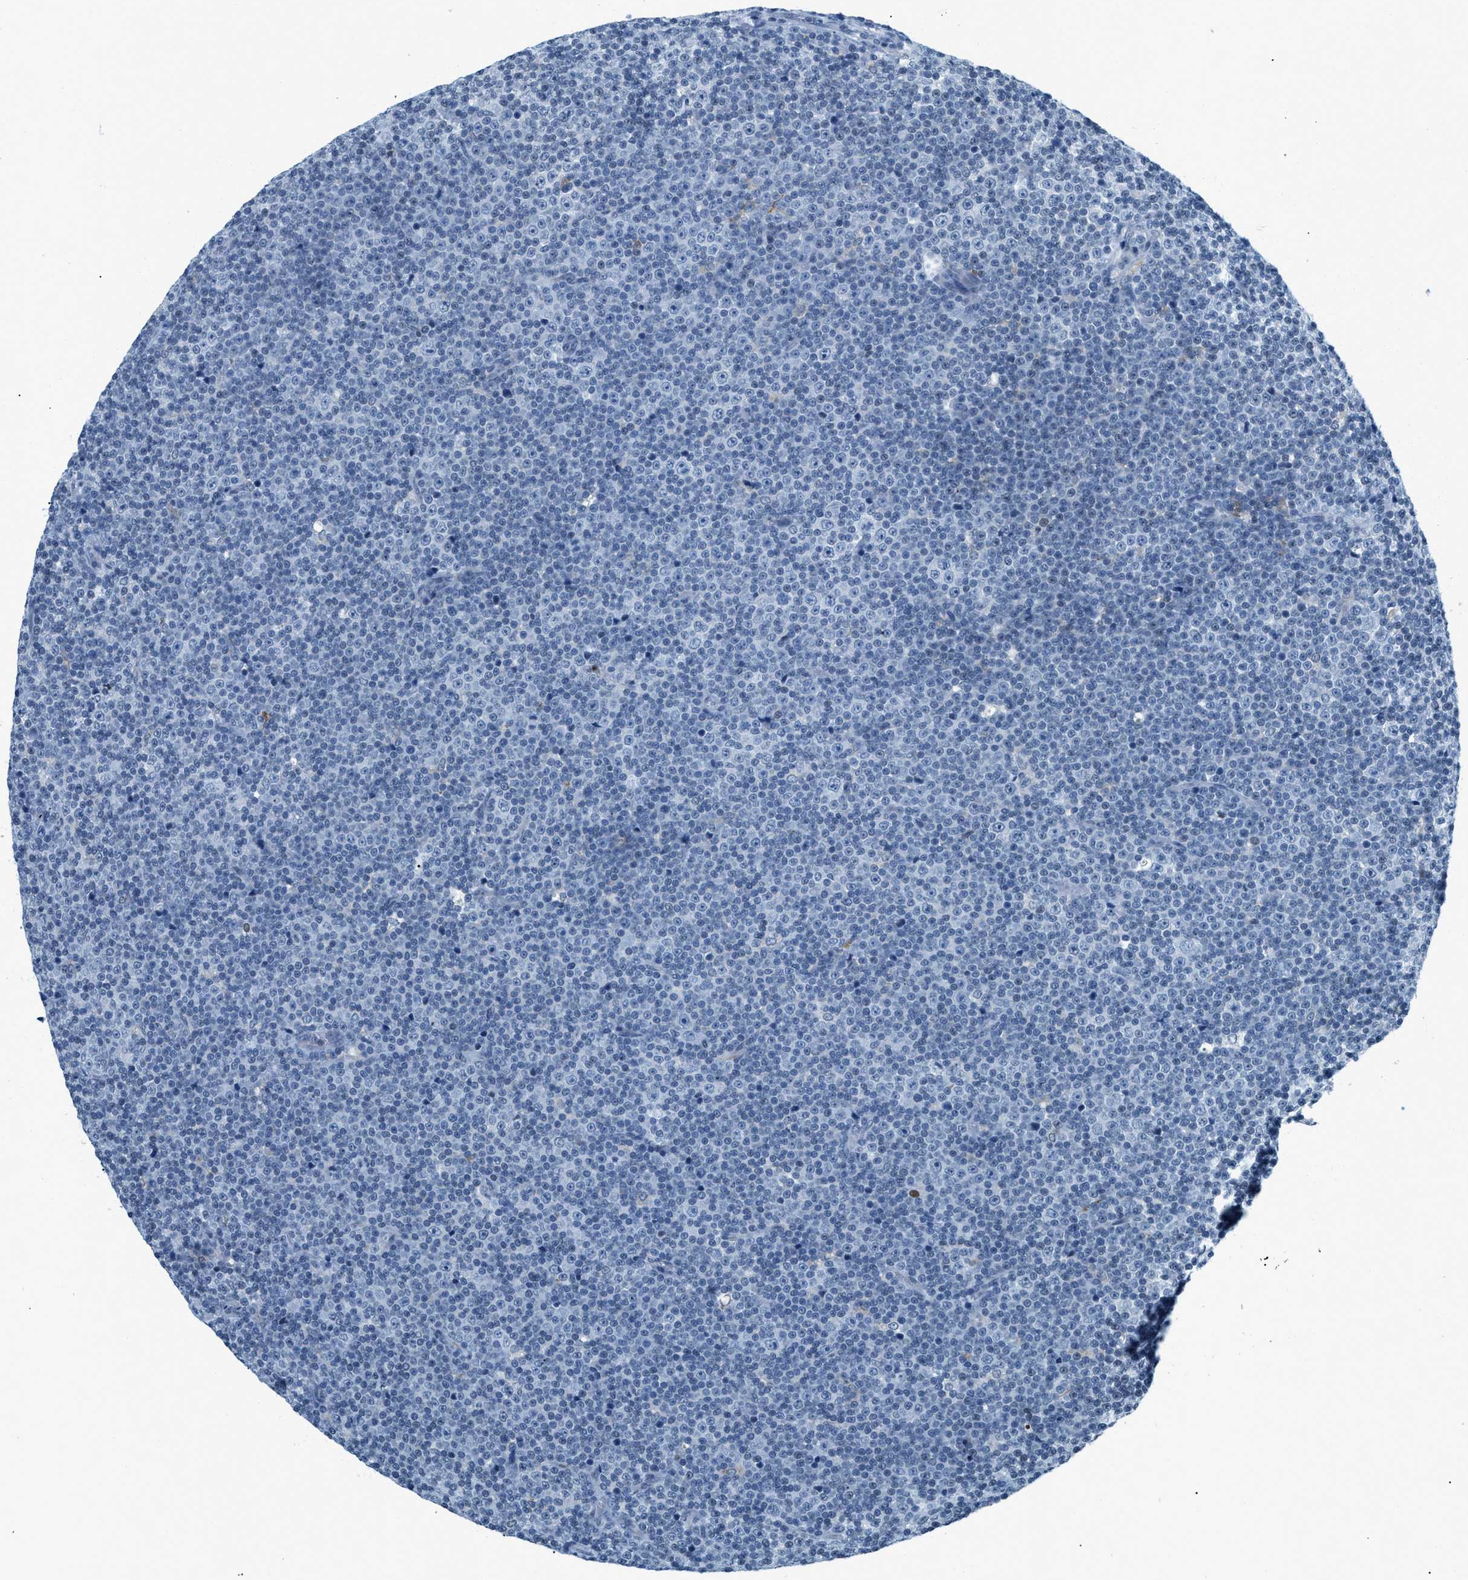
{"staining": {"intensity": "negative", "quantity": "none", "location": "none"}, "tissue": "lymphoma", "cell_type": "Tumor cells", "image_type": "cancer", "snomed": [{"axis": "morphology", "description": "Malignant lymphoma, non-Hodgkin's type, Low grade"}, {"axis": "topography", "description": "Lymph node"}], "caption": "Immunohistochemistry (IHC) image of human lymphoma stained for a protein (brown), which shows no expression in tumor cells.", "gene": "UVRAG", "patient": {"sex": "female", "age": 67}}